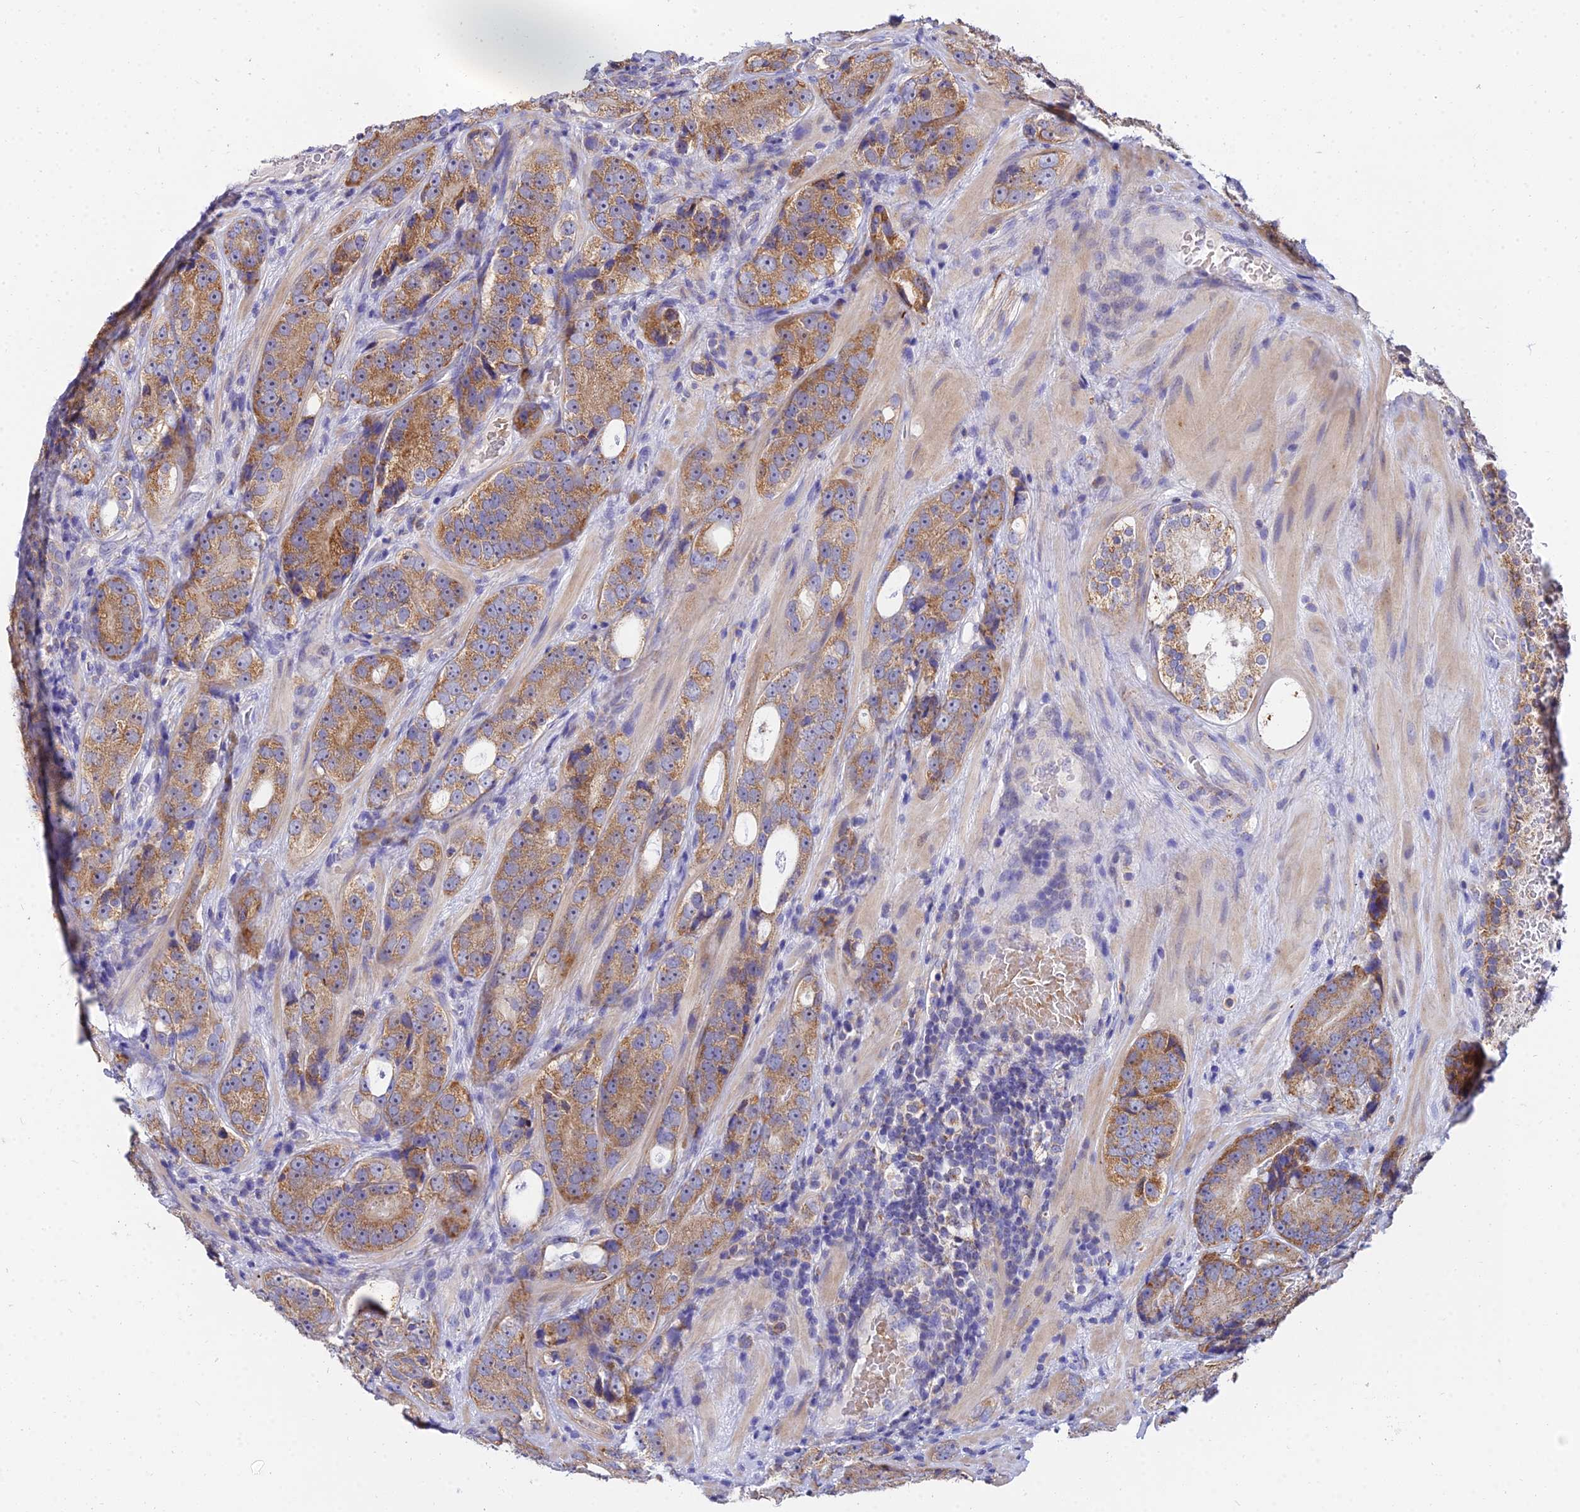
{"staining": {"intensity": "moderate", "quantity": ">75%", "location": "cytoplasmic/membranous"}, "tissue": "prostate cancer", "cell_type": "Tumor cells", "image_type": "cancer", "snomed": [{"axis": "morphology", "description": "Adenocarcinoma, High grade"}, {"axis": "topography", "description": "Prostate"}], "caption": "Tumor cells exhibit medium levels of moderate cytoplasmic/membranous expression in about >75% of cells in prostate cancer (high-grade adenocarcinoma).", "gene": "ARL8B", "patient": {"sex": "male", "age": 56}}